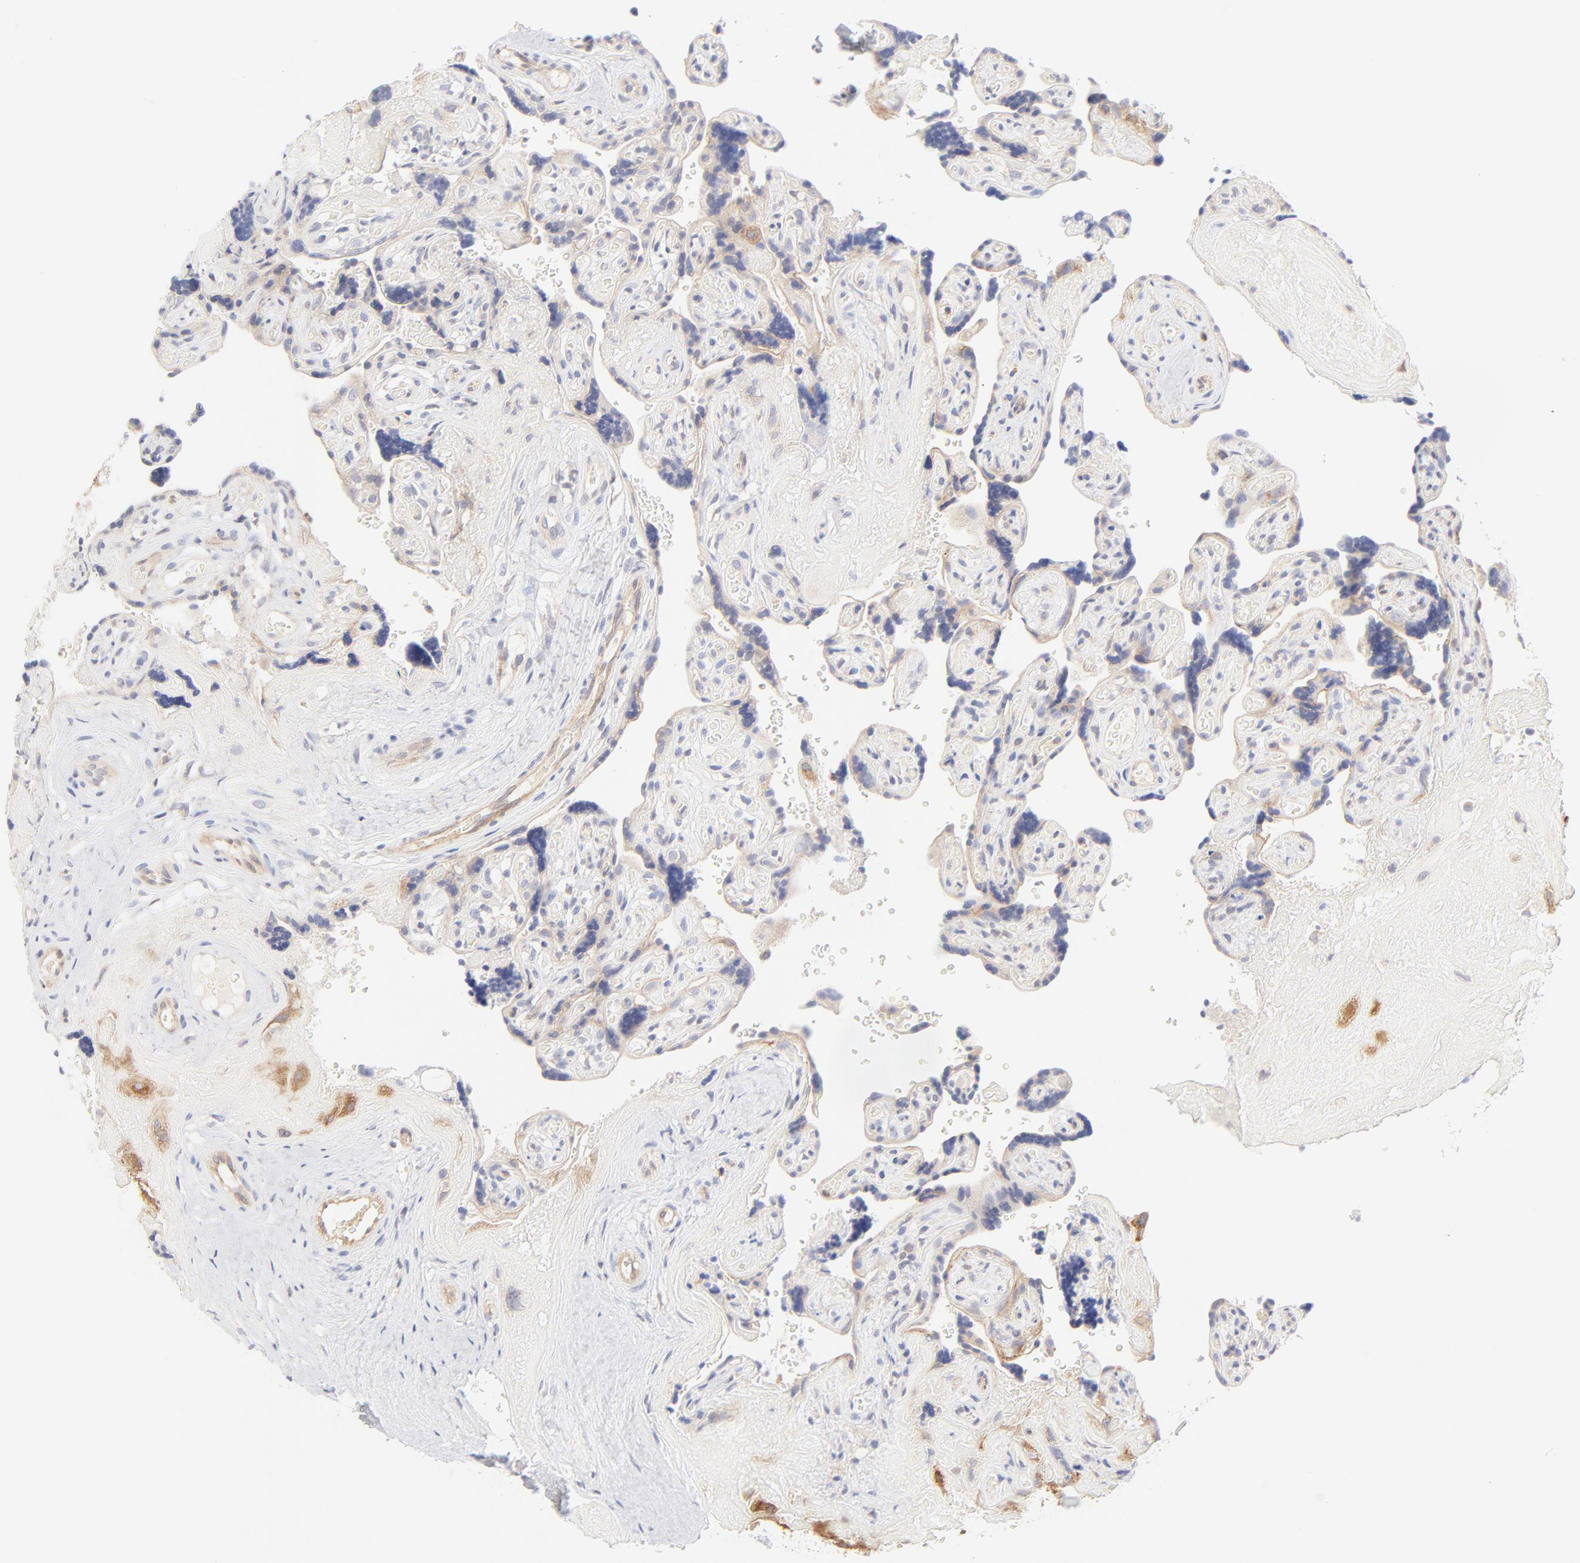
{"staining": {"intensity": "moderate", "quantity": "25%-75%", "location": "cytoplasmic/membranous"}, "tissue": "placenta", "cell_type": "Decidual cells", "image_type": "normal", "snomed": [{"axis": "morphology", "description": "Normal tissue, NOS"}, {"axis": "topography", "description": "Placenta"}], "caption": "Decidual cells display medium levels of moderate cytoplasmic/membranous staining in about 25%-75% of cells in benign human placenta. (DAB (3,3'-diaminobenzidine) = brown stain, brightfield microscopy at high magnification).", "gene": "RPS6KA1", "patient": {"sex": "female", "age": 30}}